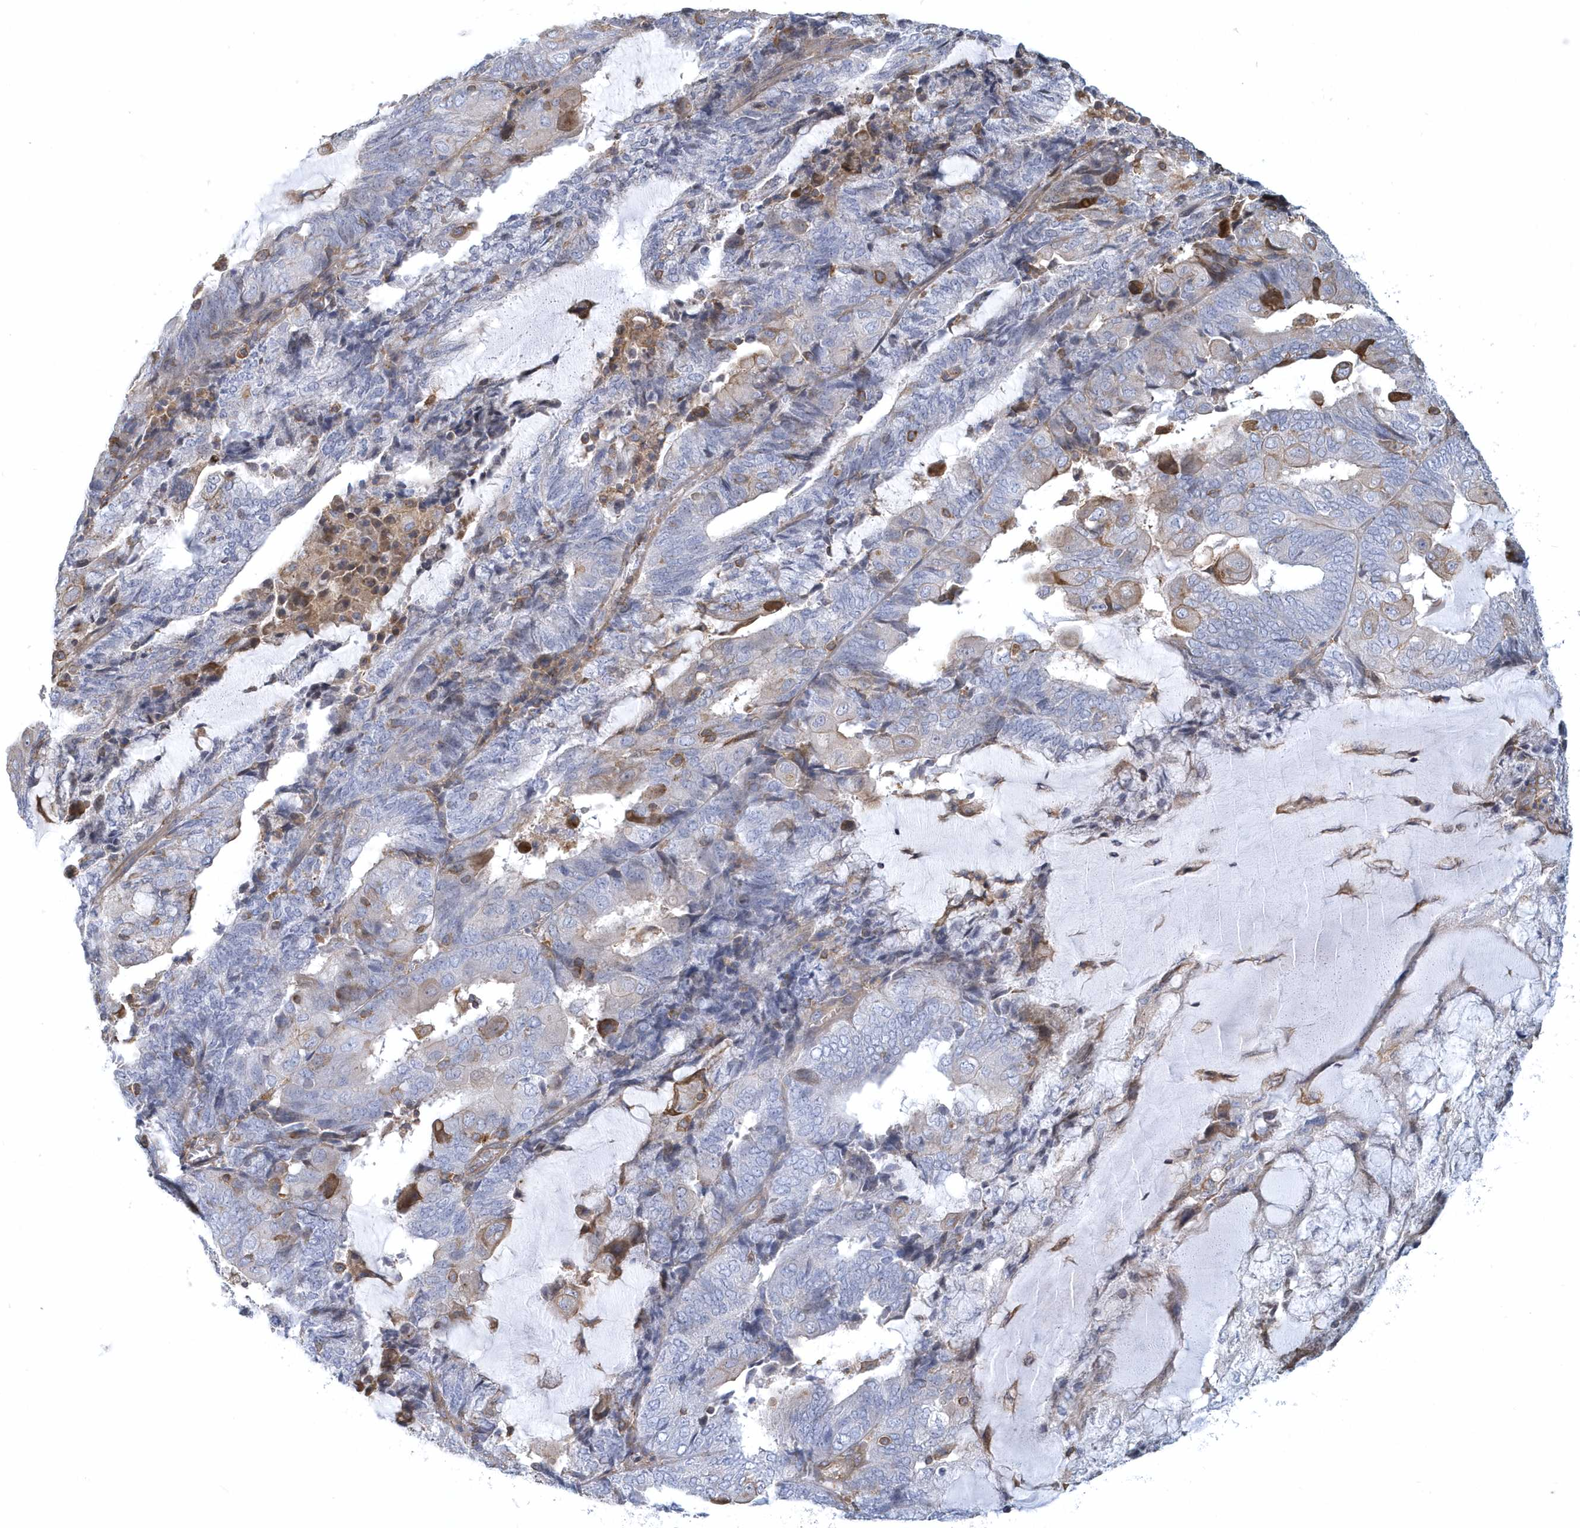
{"staining": {"intensity": "negative", "quantity": "none", "location": "none"}, "tissue": "endometrial cancer", "cell_type": "Tumor cells", "image_type": "cancer", "snomed": [{"axis": "morphology", "description": "Adenocarcinoma, NOS"}, {"axis": "topography", "description": "Endometrium"}], "caption": "The photomicrograph demonstrates no staining of tumor cells in endometrial cancer.", "gene": "ARAP2", "patient": {"sex": "female", "age": 81}}